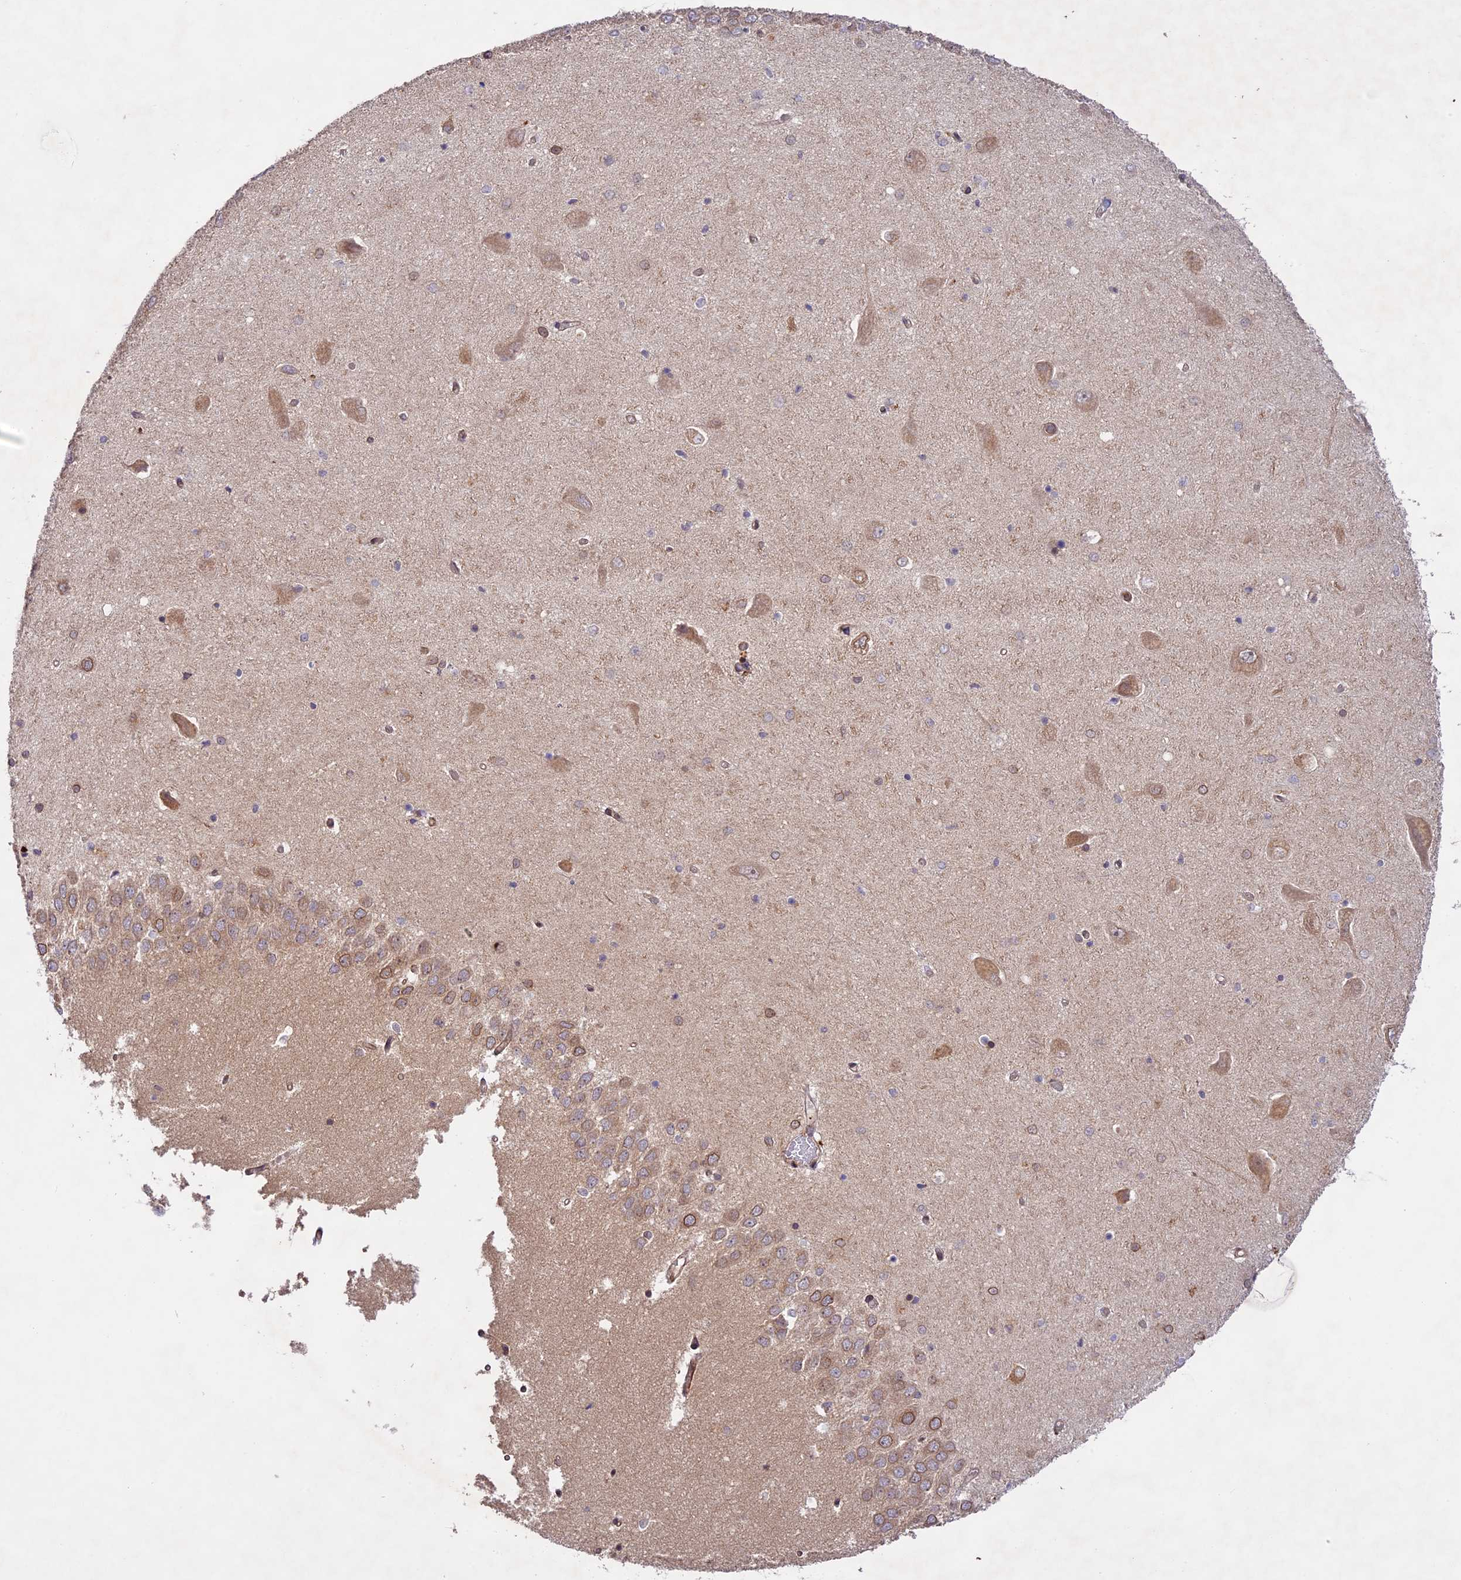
{"staining": {"intensity": "weak", "quantity": "<25%", "location": "cytoplasmic/membranous"}, "tissue": "hippocampus", "cell_type": "Glial cells", "image_type": "normal", "snomed": [{"axis": "morphology", "description": "Normal tissue, NOS"}, {"axis": "topography", "description": "Hippocampus"}], "caption": "Immunohistochemistry histopathology image of unremarkable hippocampus: human hippocampus stained with DAB shows no significant protein staining in glial cells.", "gene": "DGKH", "patient": {"sex": "male", "age": 45}}